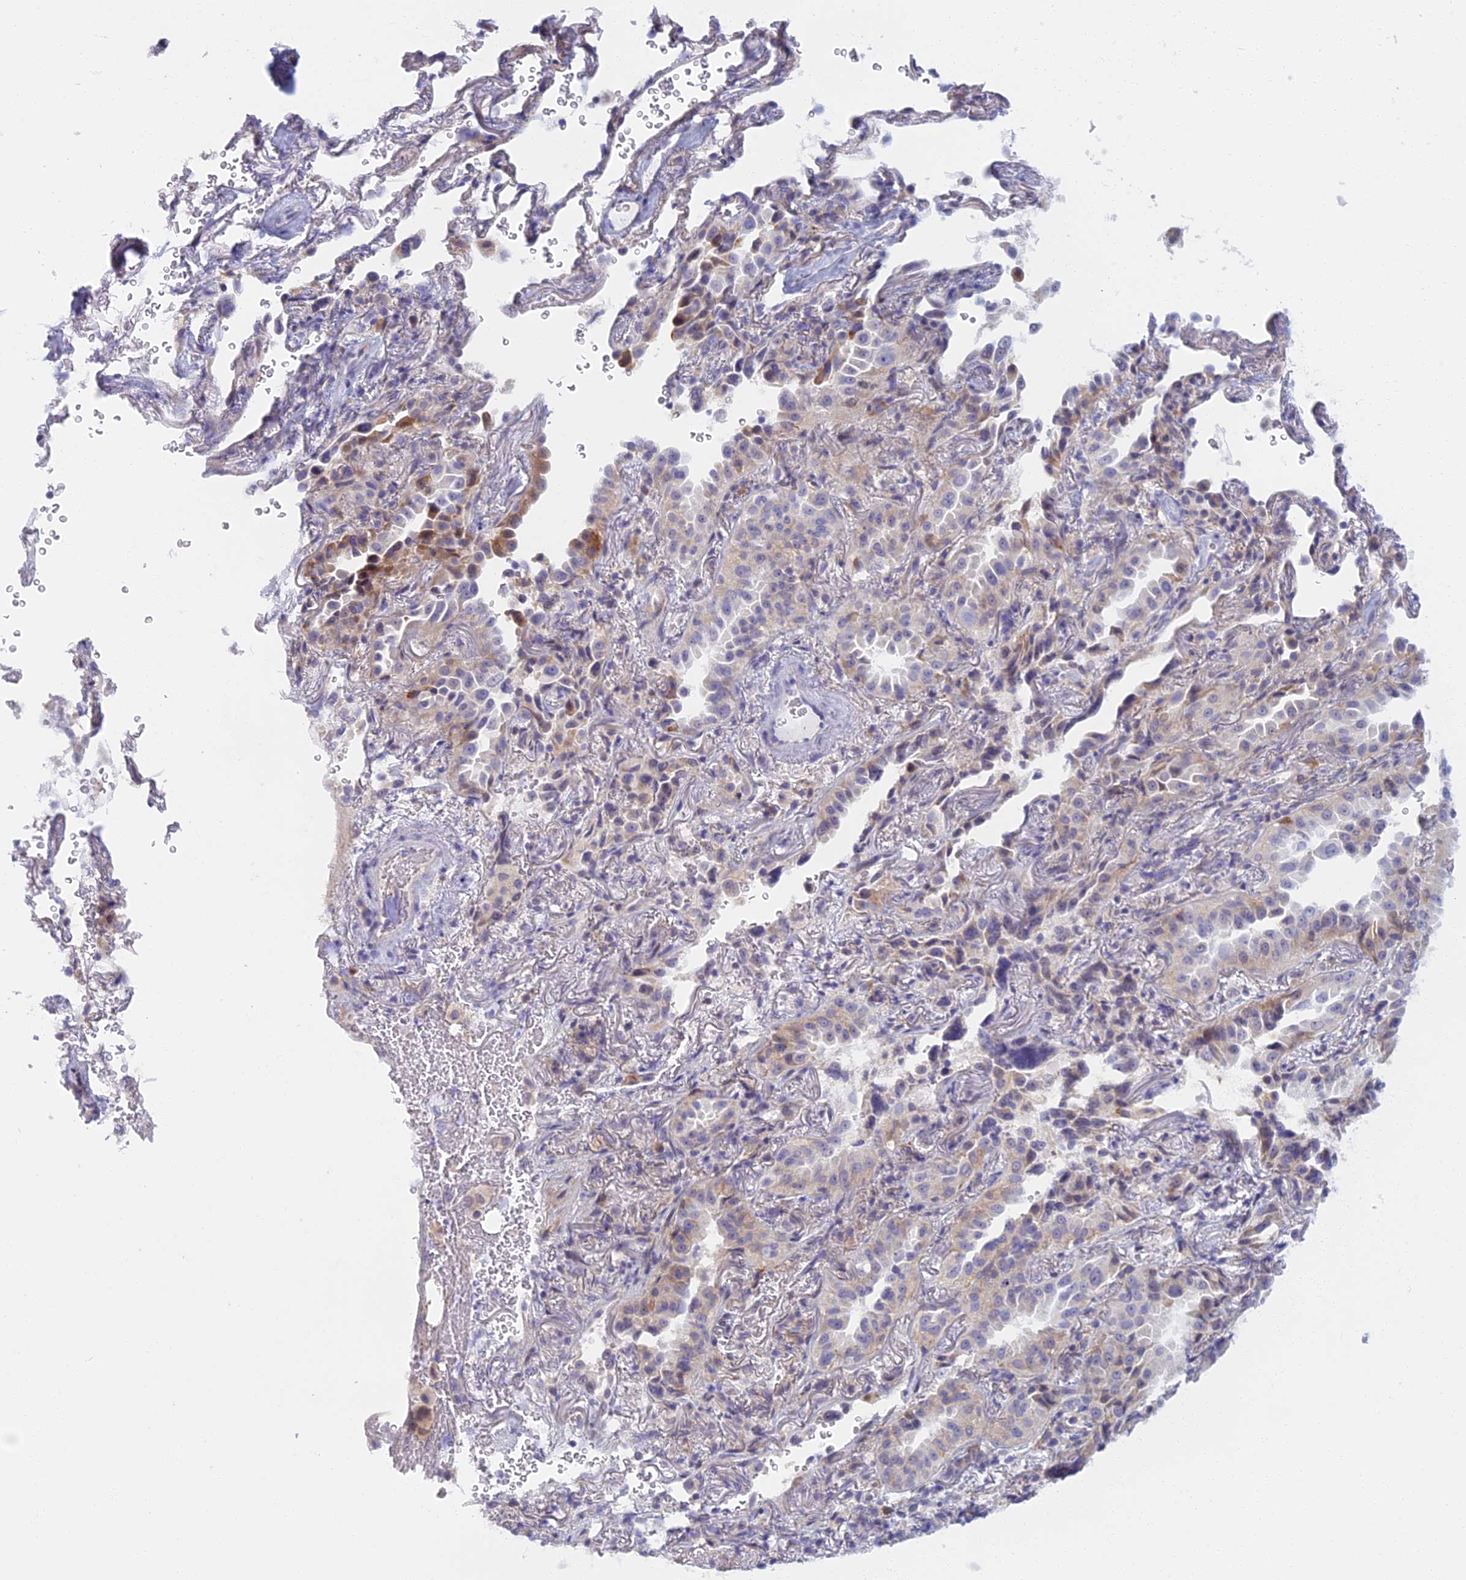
{"staining": {"intensity": "moderate", "quantity": "<25%", "location": "cytoplasmic/membranous"}, "tissue": "lung cancer", "cell_type": "Tumor cells", "image_type": "cancer", "snomed": [{"axis": "morphology", "description": "Adenocarcinoma, NOS"}, {"axis": "topography", "description": "Lung"}], "caption": "Immunohistochemistry (DAB (3,3'-diaminobenzidine)) staining of human adenocarcinoma (lung) exhibits moderate cytoplasmic/membranous protein expression in approximately <25% of tumor cells.", "gene": "DDX51", "patient": {"sex": "female", "age": 69}}